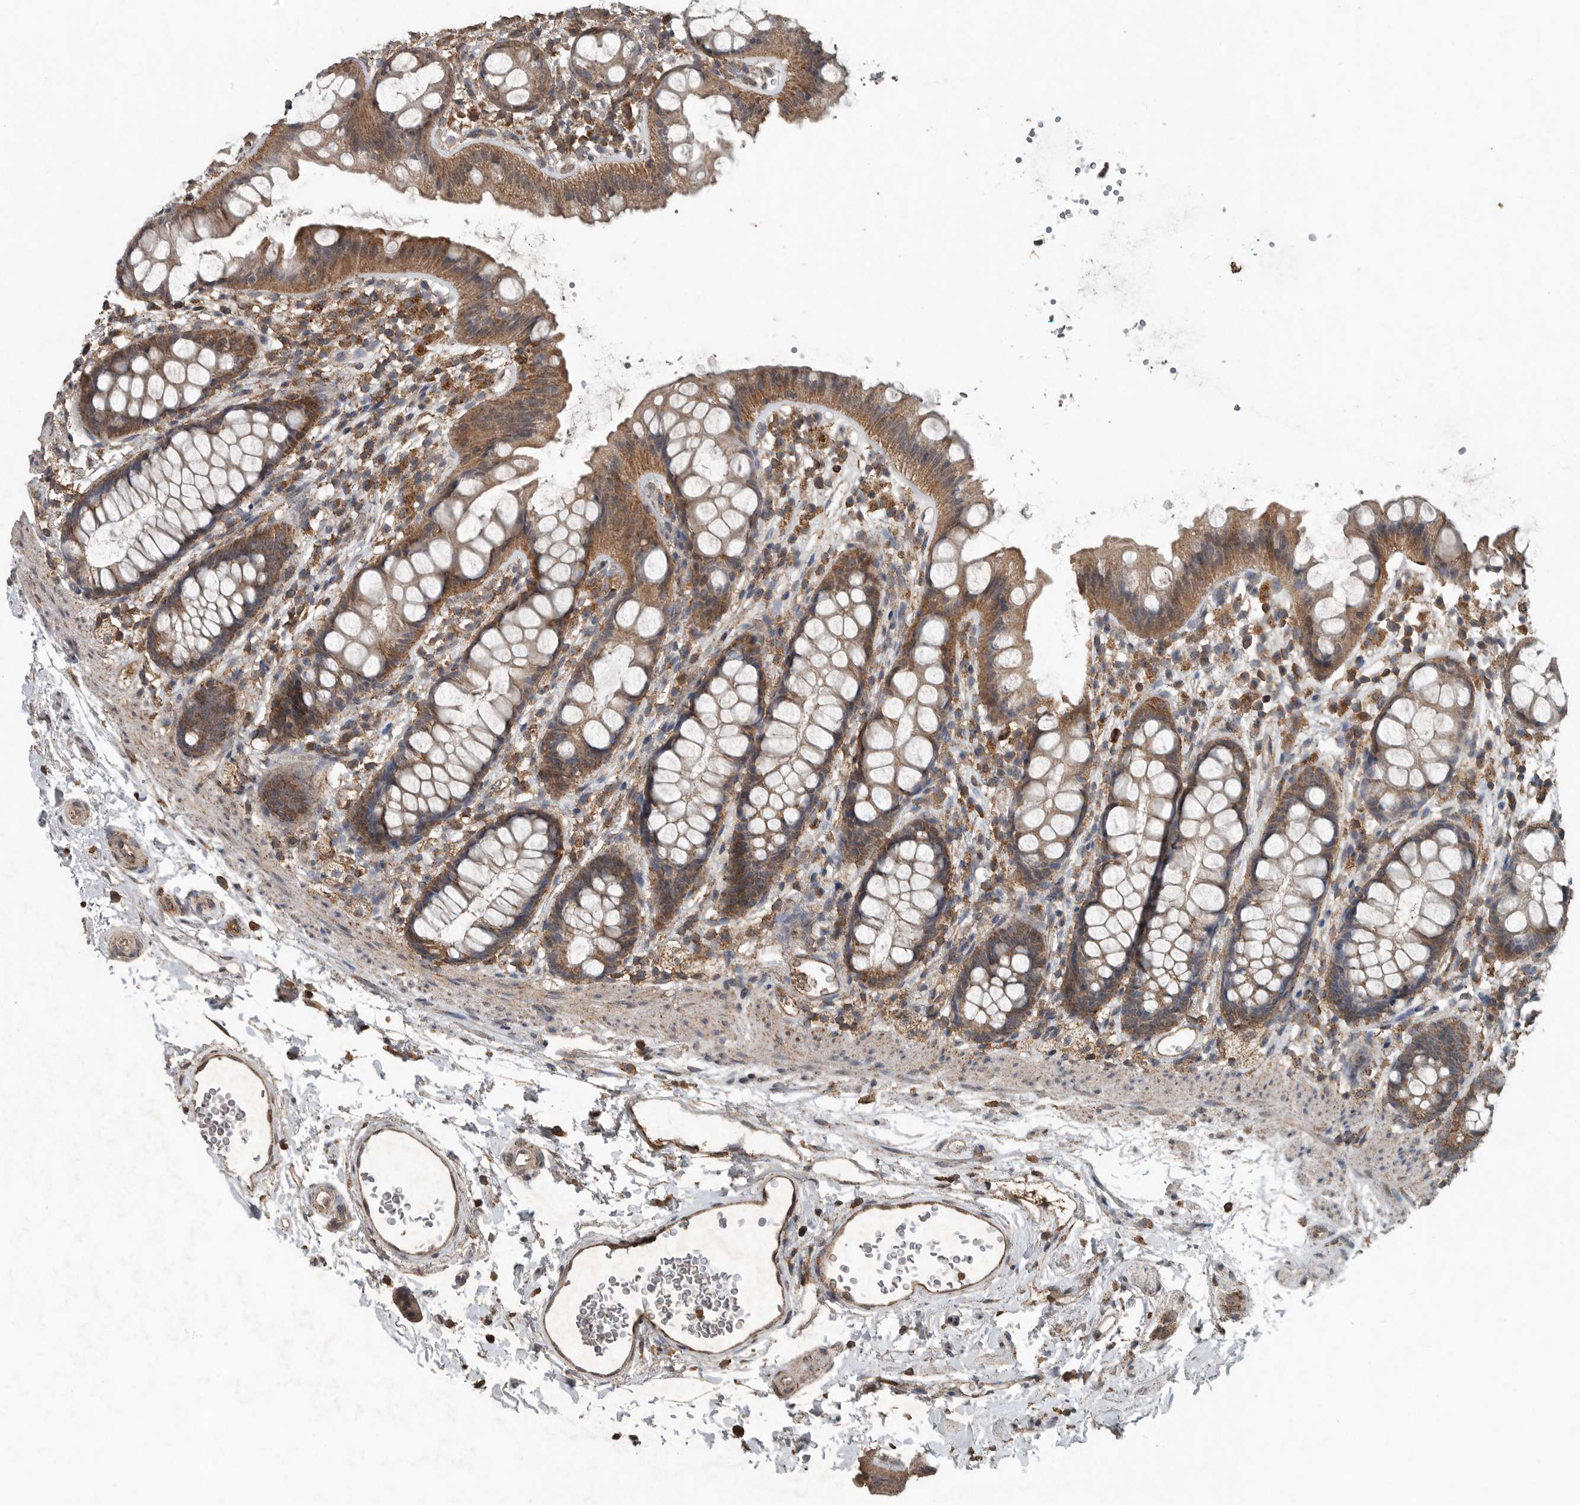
{"staining": {"intensity": "moderate", "quantity": ">75%", "location": "cytoplasmic/membranous"}, "tissue": "rectum", "cell_type": "Glandular cells", "image_type": "normal", "snomed": [{"axis": "morphology", "description": "Normal tissue, NOS"}, {"axis": "topography", "description": "Rectum"}], "caption": "Immunohistochemical staining of benign rectum displays medium levels of moderate cytoplasmic/membranous expression in approximately >75% of glandular cells.", "gene": "IL6ST", "patient": {"sex": "female", "age": 65}}